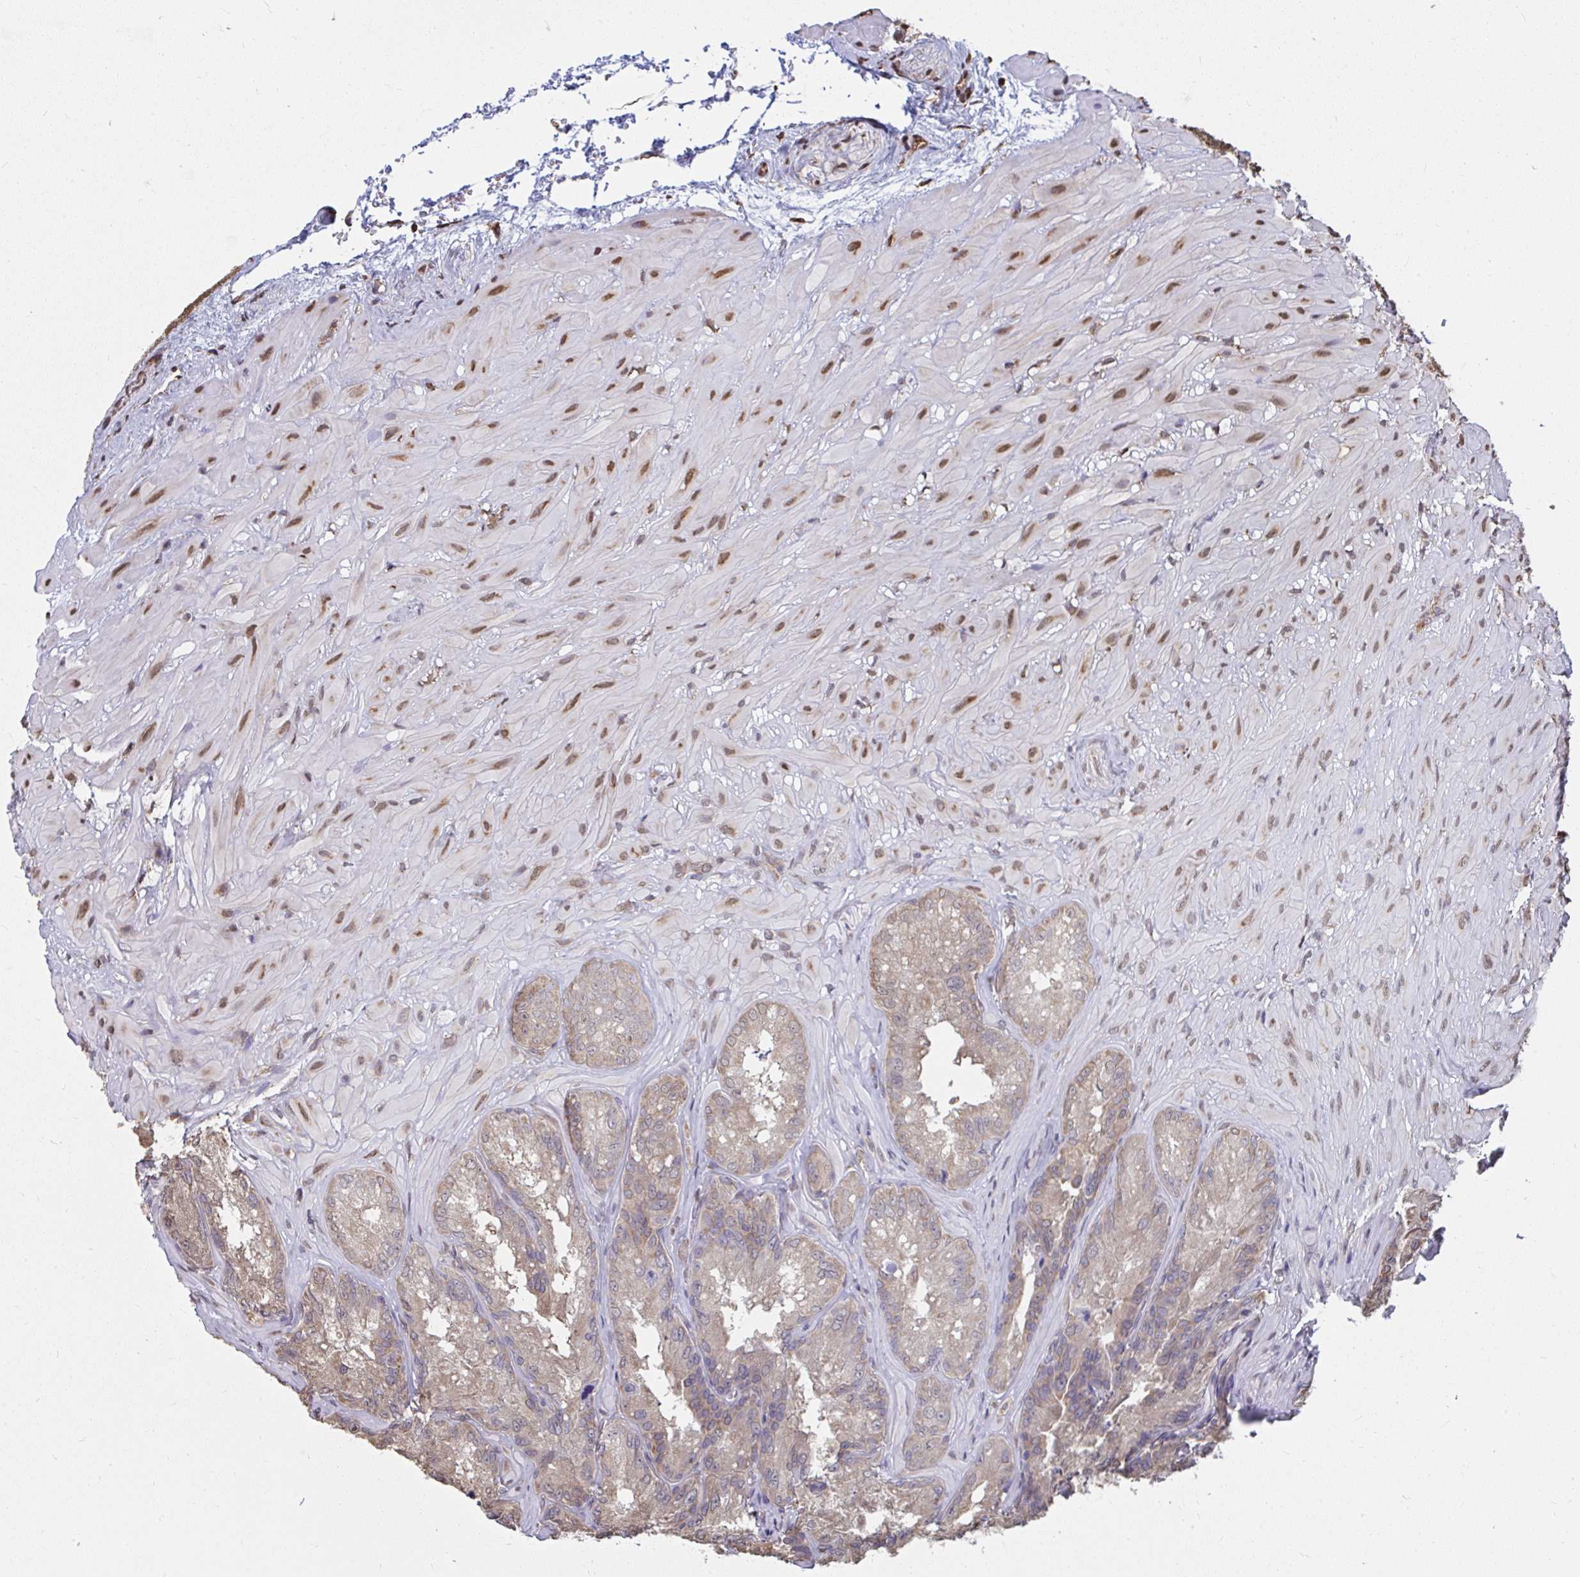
{"staining": {"intensity": "moderate", "quantity": ">75%", "location": "cytoplasmic/membranous"}, "tissue": "seminal vesicle", "cell_type": "Glandular cells", "image_type": "normal", "snomed": [{"axis": "morphology", "description": "Normal tissue, NOS"}, {"axis": "topography", "description": "Seminal veicle"}], "caption": "DAB (3,3'-diaminobenzidine) immunohistochemical staining of normal seminal vesicle reveals moderate cytoplasmic/membranous protein positivity in about >75% of glandular cells. (Stains: DAB in brown, nuclei in blue, Microscopy: brightfield microscopy at high magnification).", "gene": "SYNCRIP", "patient": {"sex": "male", "age": 47}}